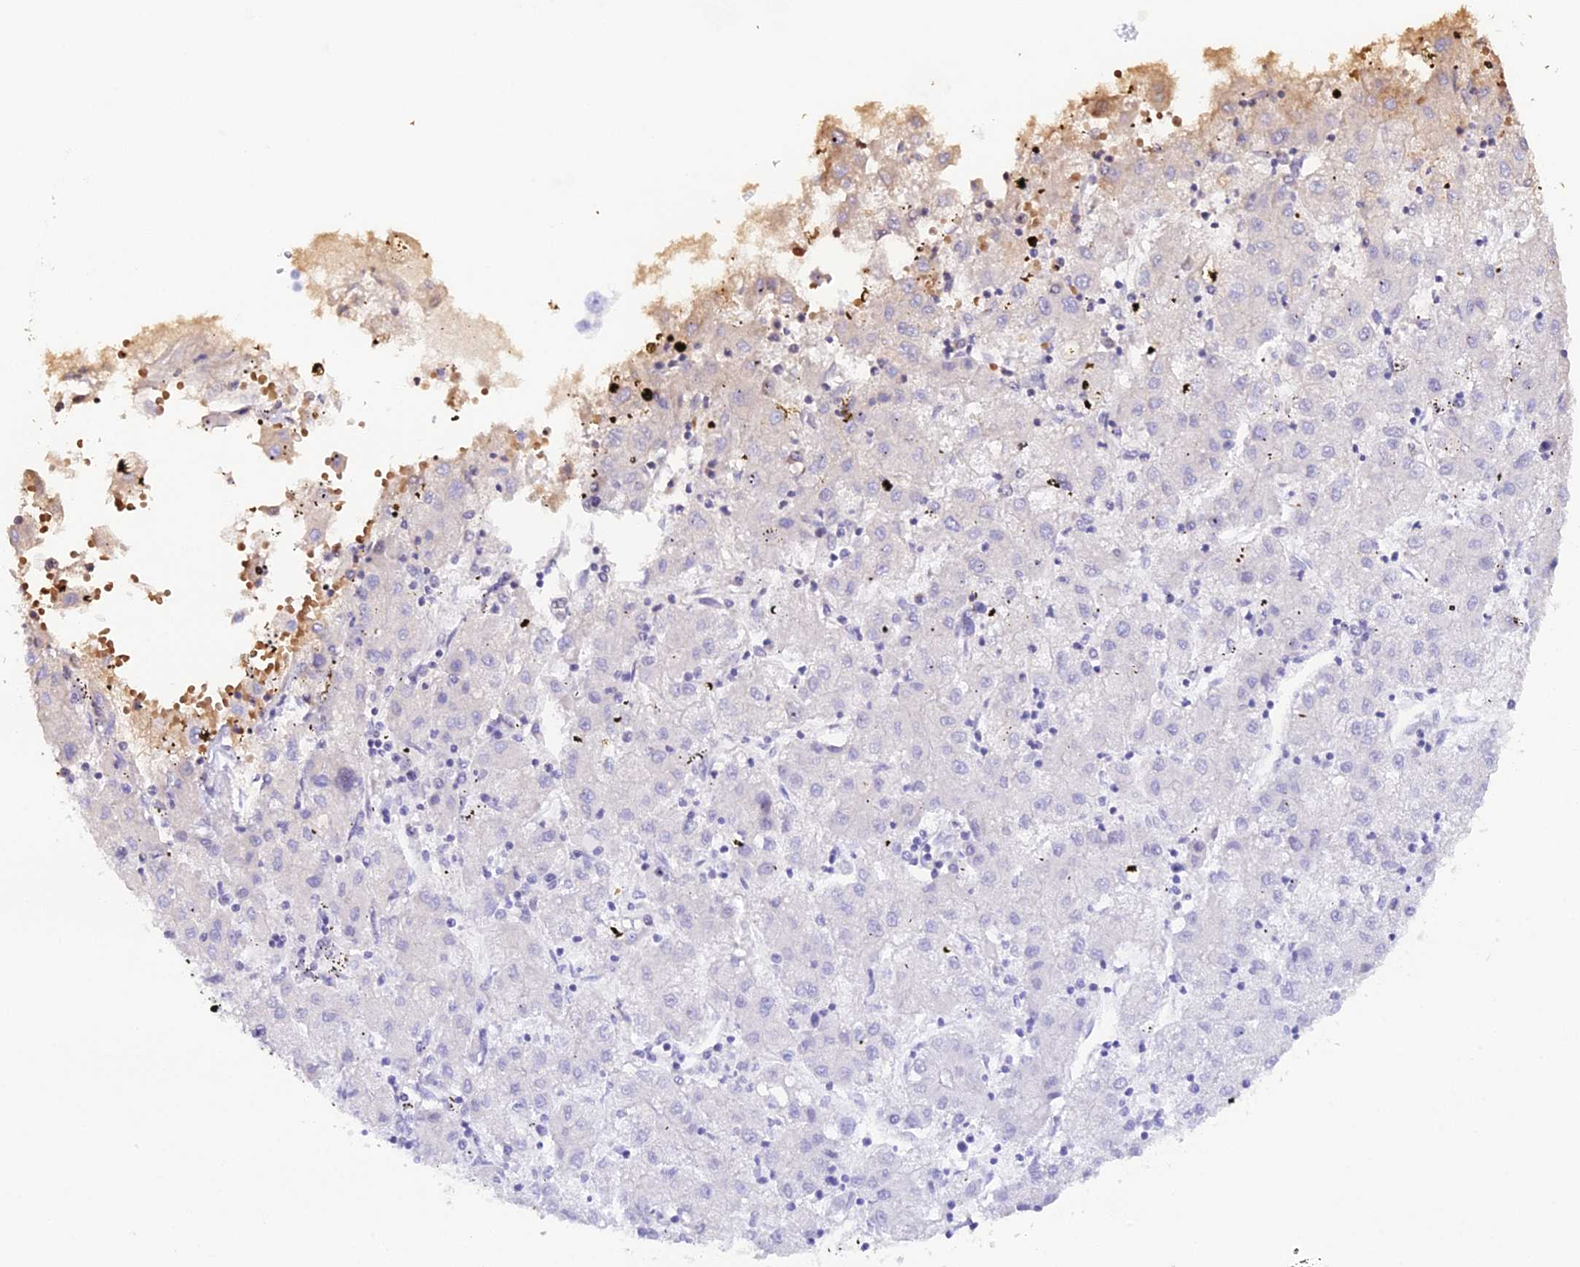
{"staining": {"intensity": "negative", "quantity": "none", "location": "none"}, "tissue": "liver cancer", "cell_type": "Tumor cells", "image_type": "cancer", "snomed": [{"axis": "morphology", "description": "Carcinoma, Hepatocellular, NOS"}, {"axis": "topography", "description": "Liver"}], "caption": "Protein analysis of hepatocellular carcinoma (liver) reveals no significant expression in tumor cells.", "gene": "CFAP45", "patient": {"sex": "male", "age": 72}}